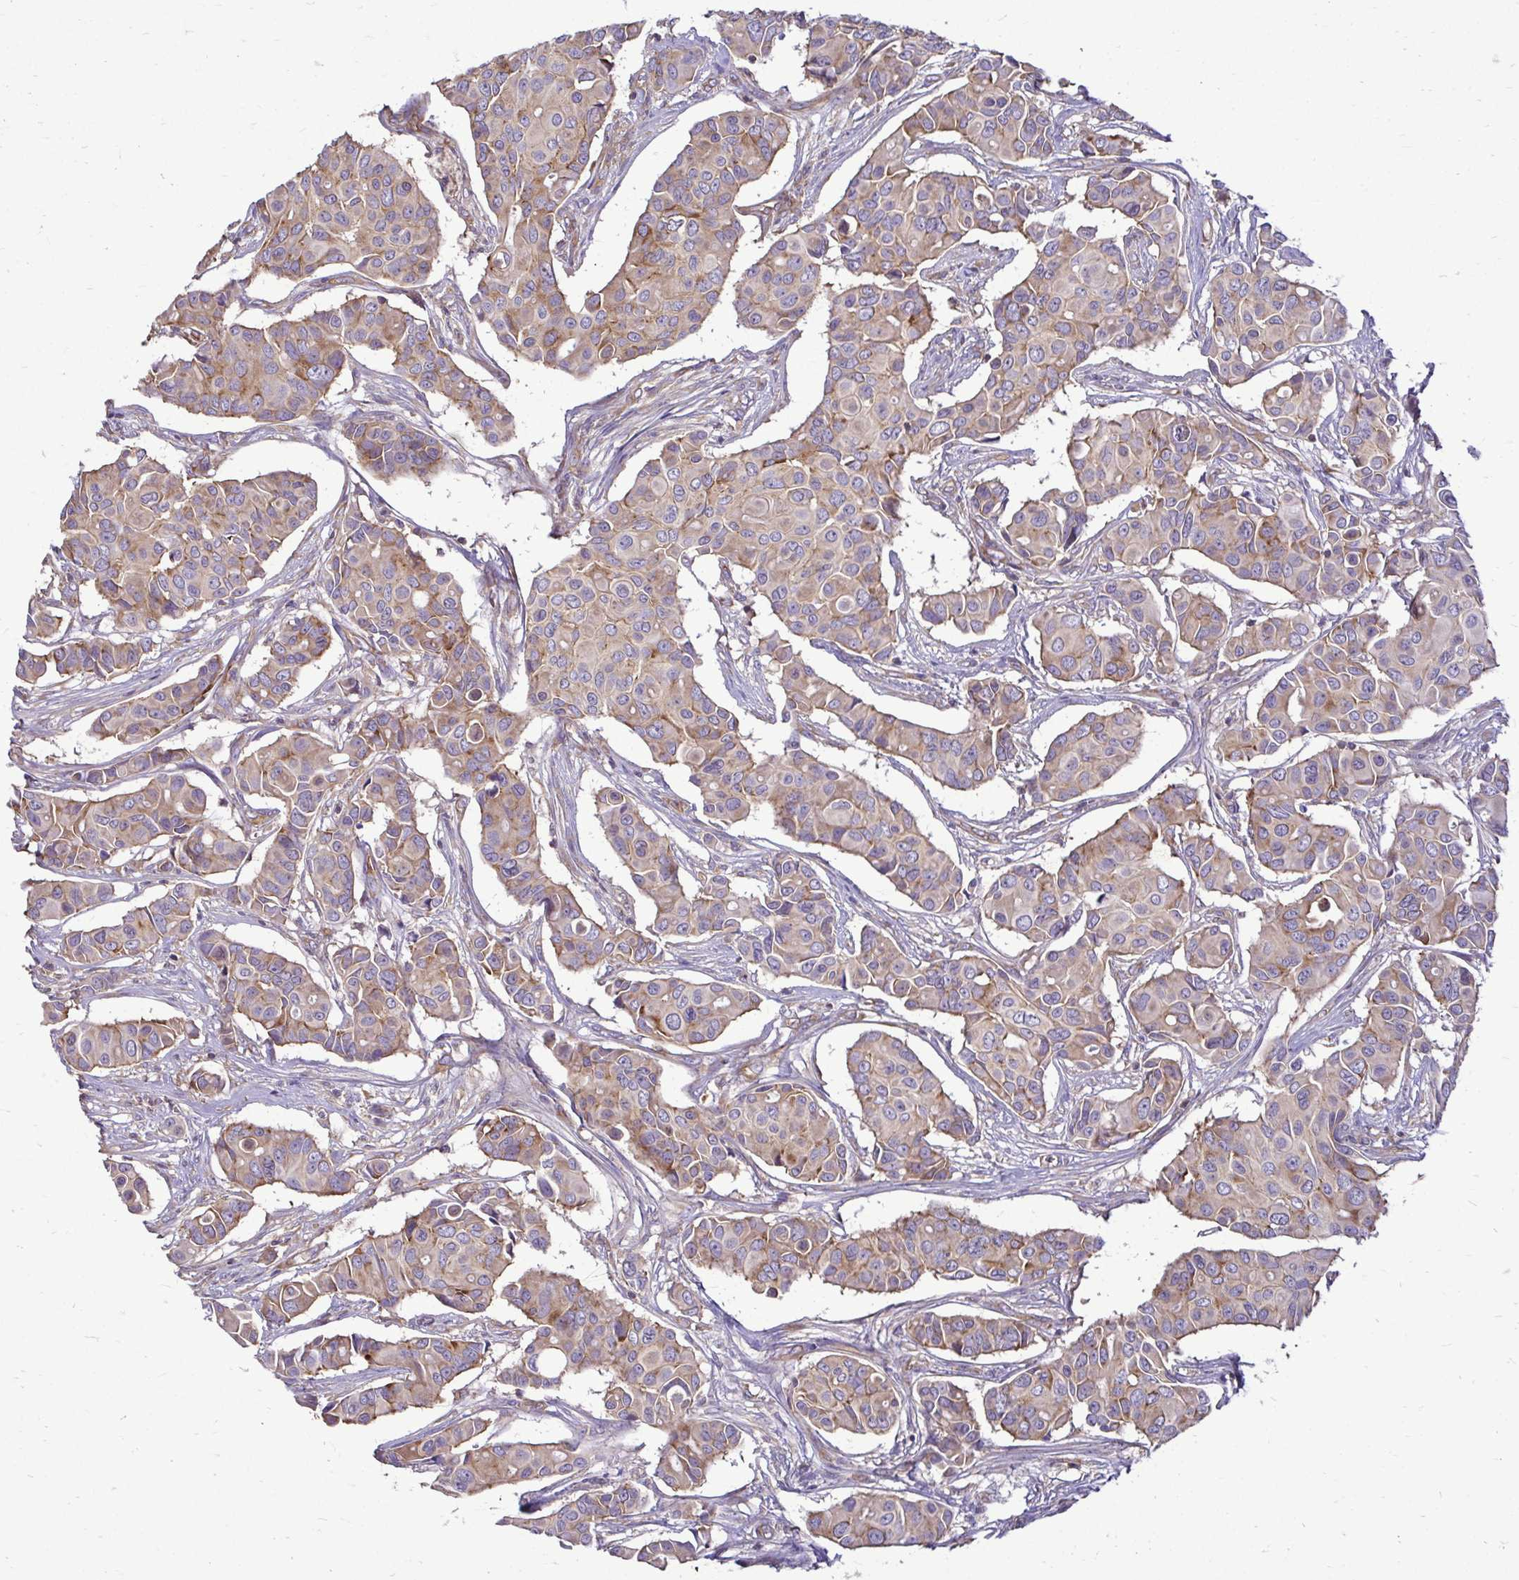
{"staining": {"intensity": "moderate", "quantity": ">75%", "location": "cytoplasmic/membranous"}, "tissue": "breast cancer", "cell_type": "Tumor cells", "image_type": "cancer", "snomed": [{"axis": "morphology", "description": "Normal tissue, NOS"}, {"axis": "morphology", "description": "Duct carcinoma"}, {"axis": "topography", "description": "Skin"}, {"axis": "topography", "description": "Breast"}], "caption": "IHC image of breast invasive ductal carcinoma stained for a protein (brown), which reveals medium levels of moderate cytoplasmic/membranous staining in approximately >75% of tumor cells.", "gene": "FMR1", "patient": {"sex": "female", "age": 54}}